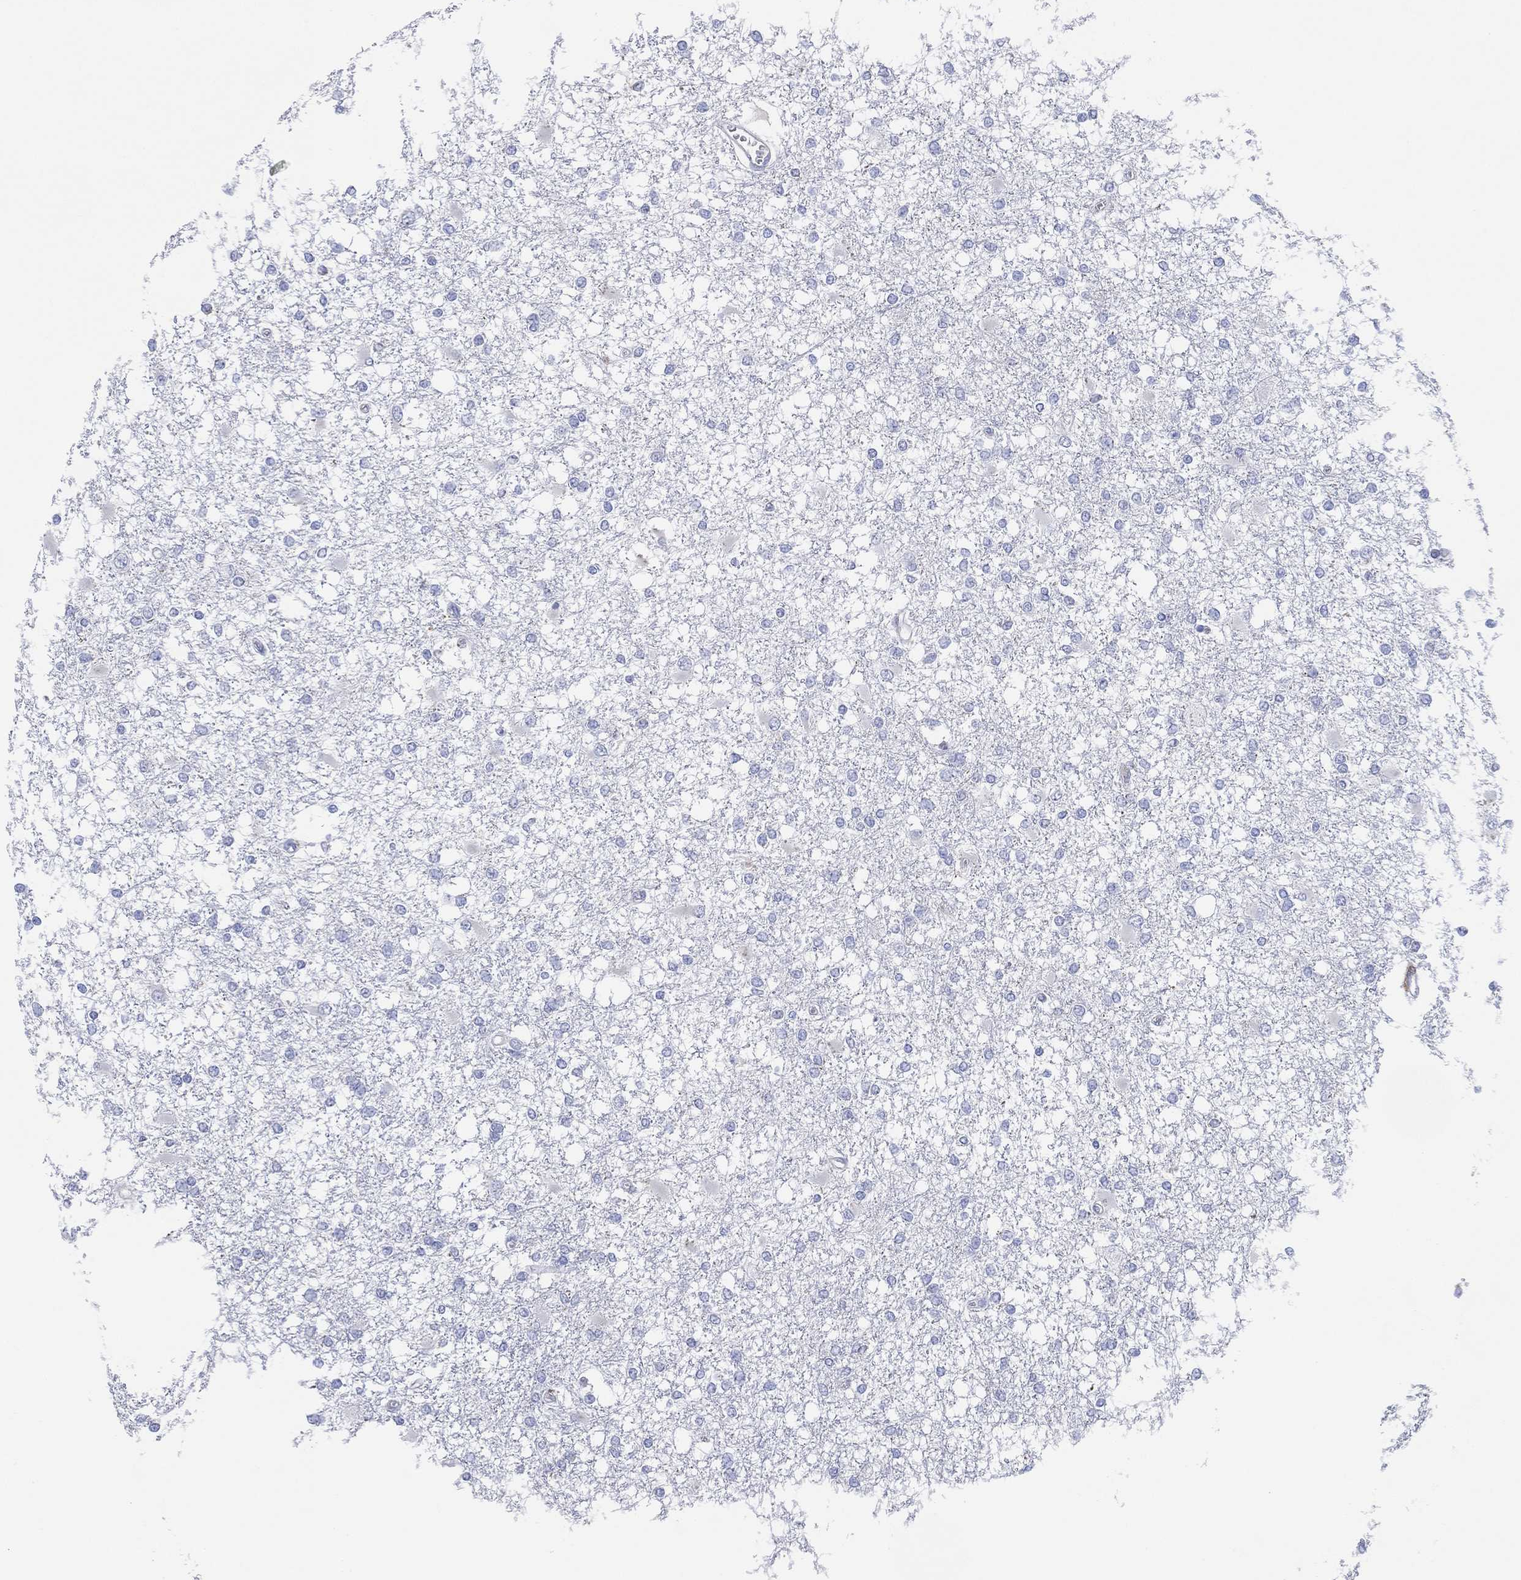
{"staining": {"intensity": "negative", "quantity": "none", "location": "none"}, "tissue": "glioma", "cell_type": "Tumor cells", "image_type": "cancer", "snomed": [{"axis": "morphology", "description": "Glioma, malignant, High grade"}, {"axis": "topography", "description": "Cerebral cortex"}], "caption": "An IHC photomicrograph of malignant glioma (high-grade) is shown. There is no staining in tumor cells of malignant glioma (high-grade).", "gene": "GALNS", "patient": {"sex": "male", "age": 79}}